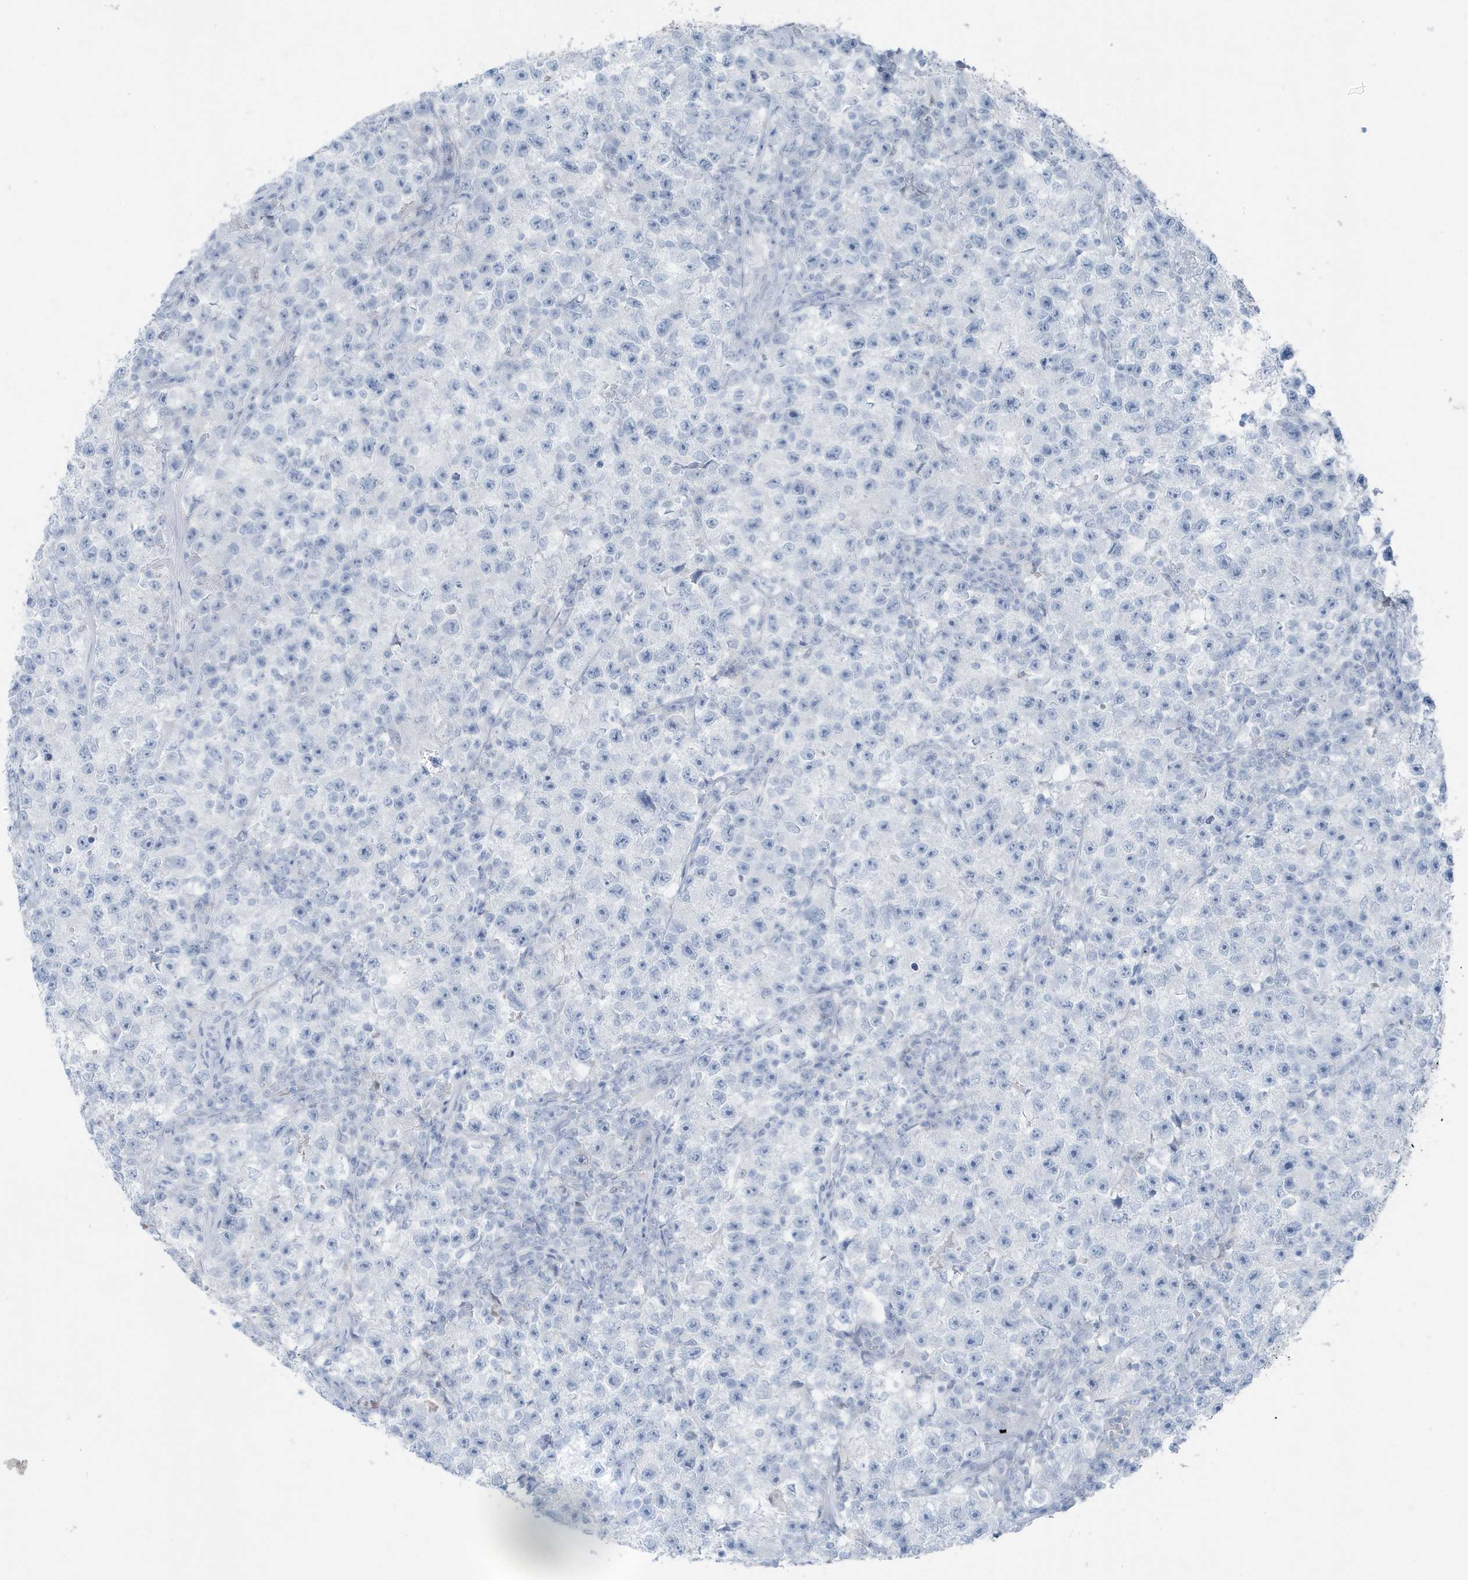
{"staining": {"intensity": "negative", "quantity": "none", "location": "none"}, "tissue": "testis cancer", "cell_type": "Tumor cells", "image_type": "cancer", "snomed": [{"axis": "morphology", "description": "Seminoma, NOS"}, {"axis": "topography", "description": "Testis"}], "caption": "Image shows no significant protein positivity in tumor cells of testis seminoma.", "gene": "ZFP64", "patient": {"sex": "male", "age": 22}}